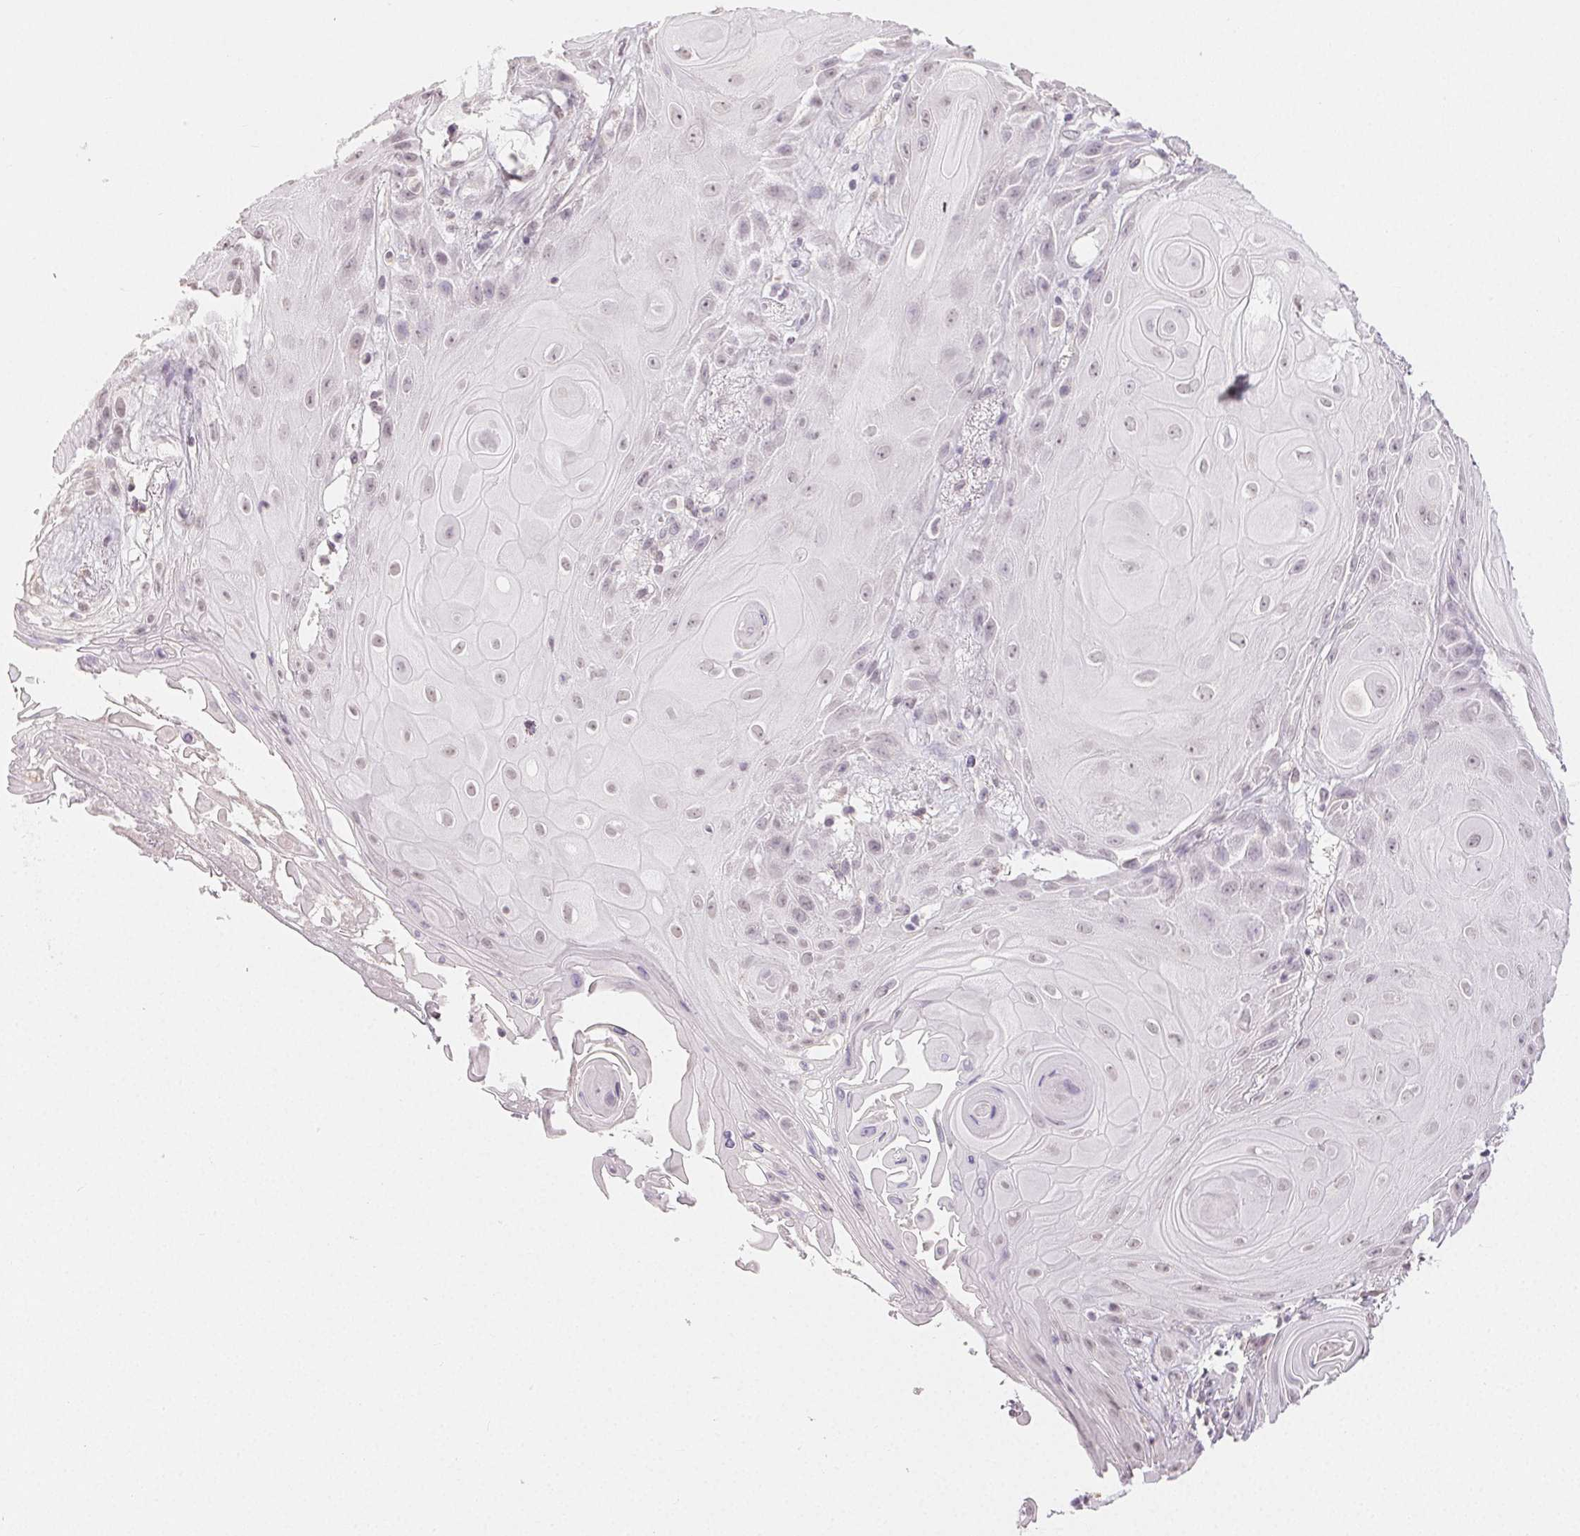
{"staining": {"intensity": "negative", "quantity": "none", "location": "none"}, "tissue": "skin cancer", "cell_type": "Tumor cells", "image_type": "cancer", "snomed": [{"axis": "morphology", "description": "Squamous cell carcinoma, NOS"}, {"axis": "topography", "description": "Skin"}], "caption": "An immunohistochemistry image of skin cancer is shown. There is no staining in tumor cells of skin cancer.", "gene": "TMEM174", "patient": {"sex": "male", "age": 62}}